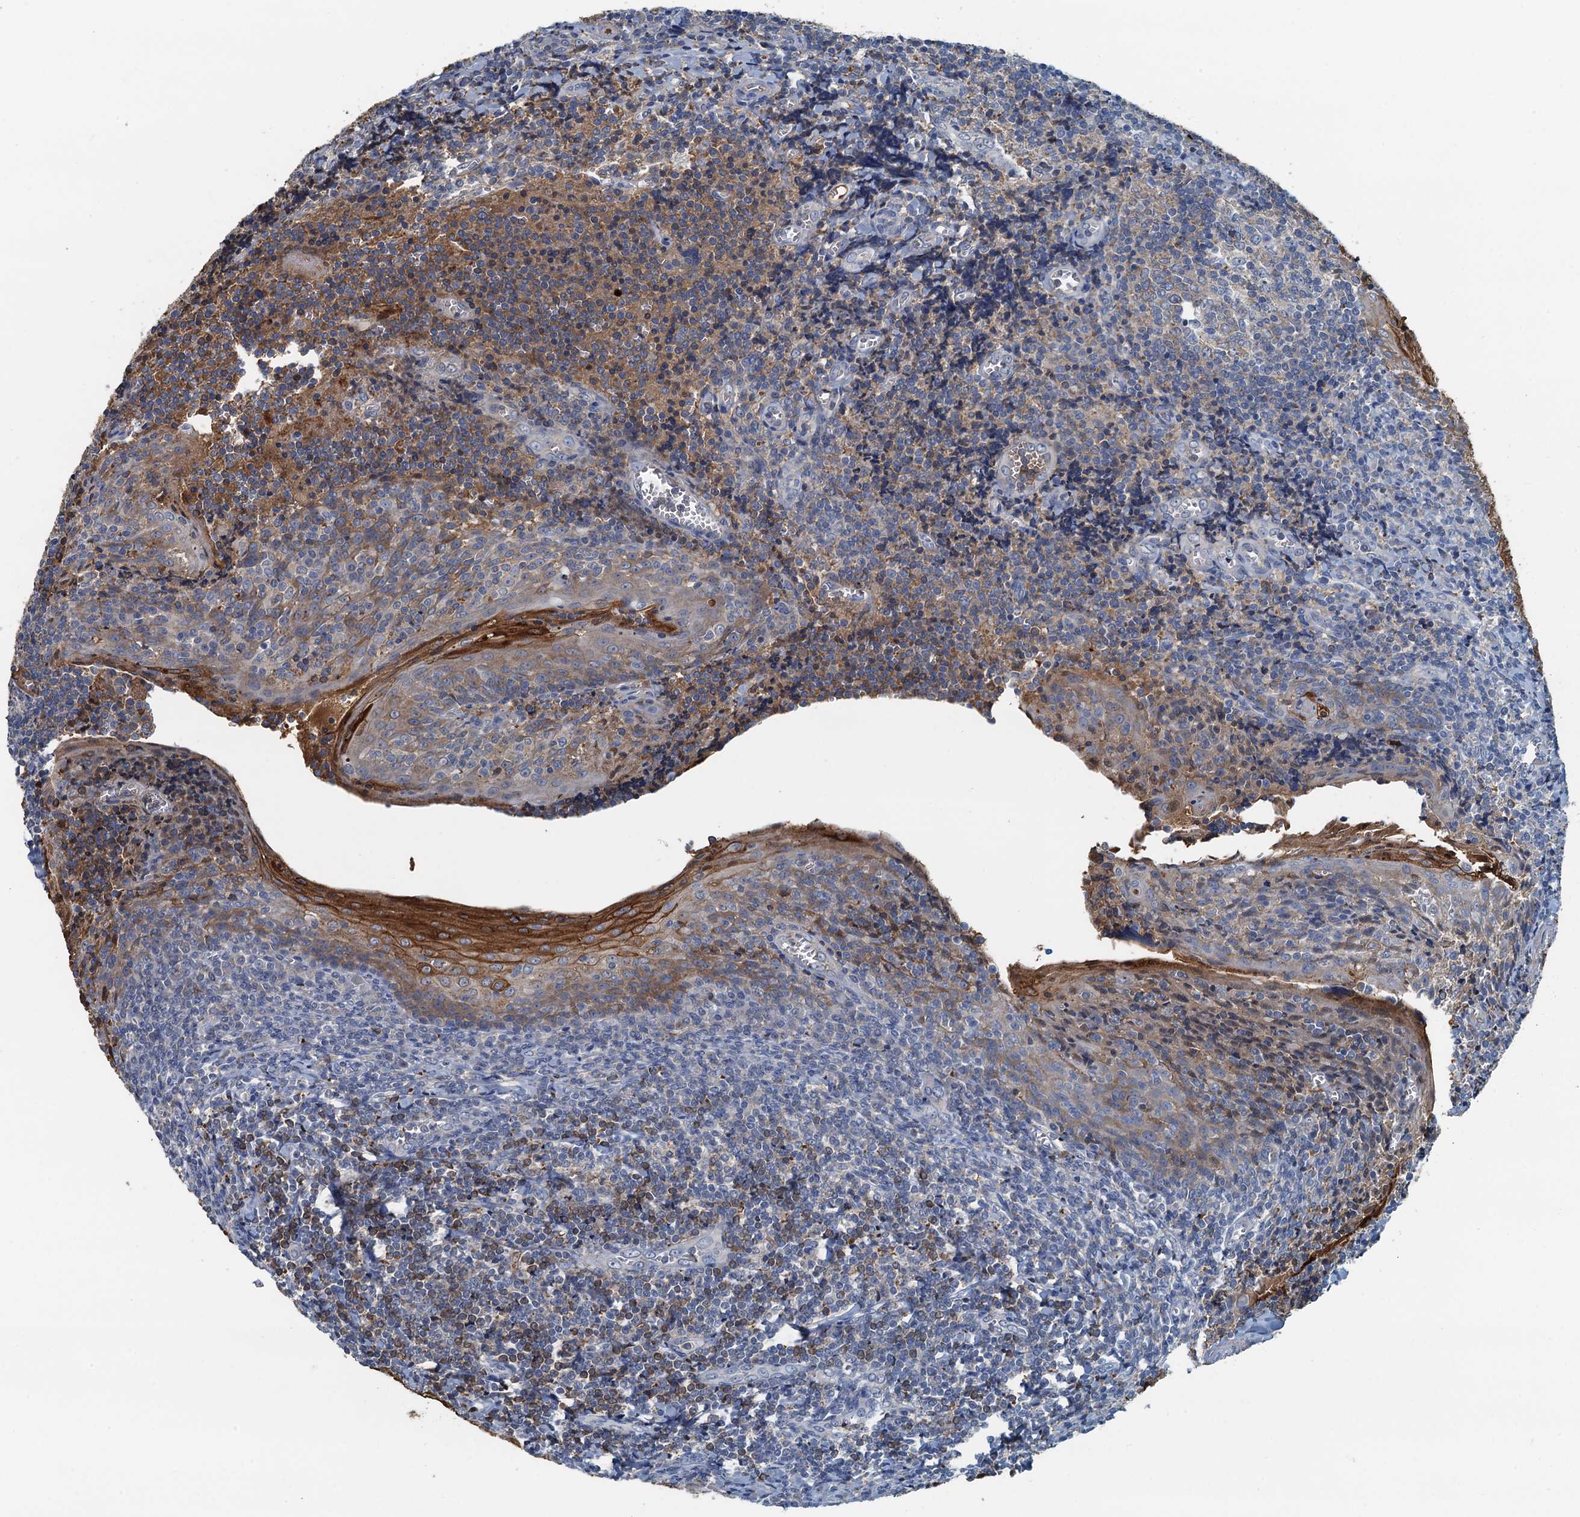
{"staining": {"intensity": "weak", "quantity": "25%-75%", "location": "cytoplasmic/membranous"}, "tissue": "tonsil", "cell_type": "Germinal center cells", "image_type": "normal", "snomed": [{"axis": "morphology", "description": "Normal tissue, NOS"}, {"axis": "topography", "description": "Tonsil"}], "caption": "Protein expression analysis of unremarkable human tonsil reveals weak cytoplasmic/membranous positivity in approximately 25%-75% of germinal center cells.", "gene": "LSM14B", "patient": {"sex": "male", "age": 27}}